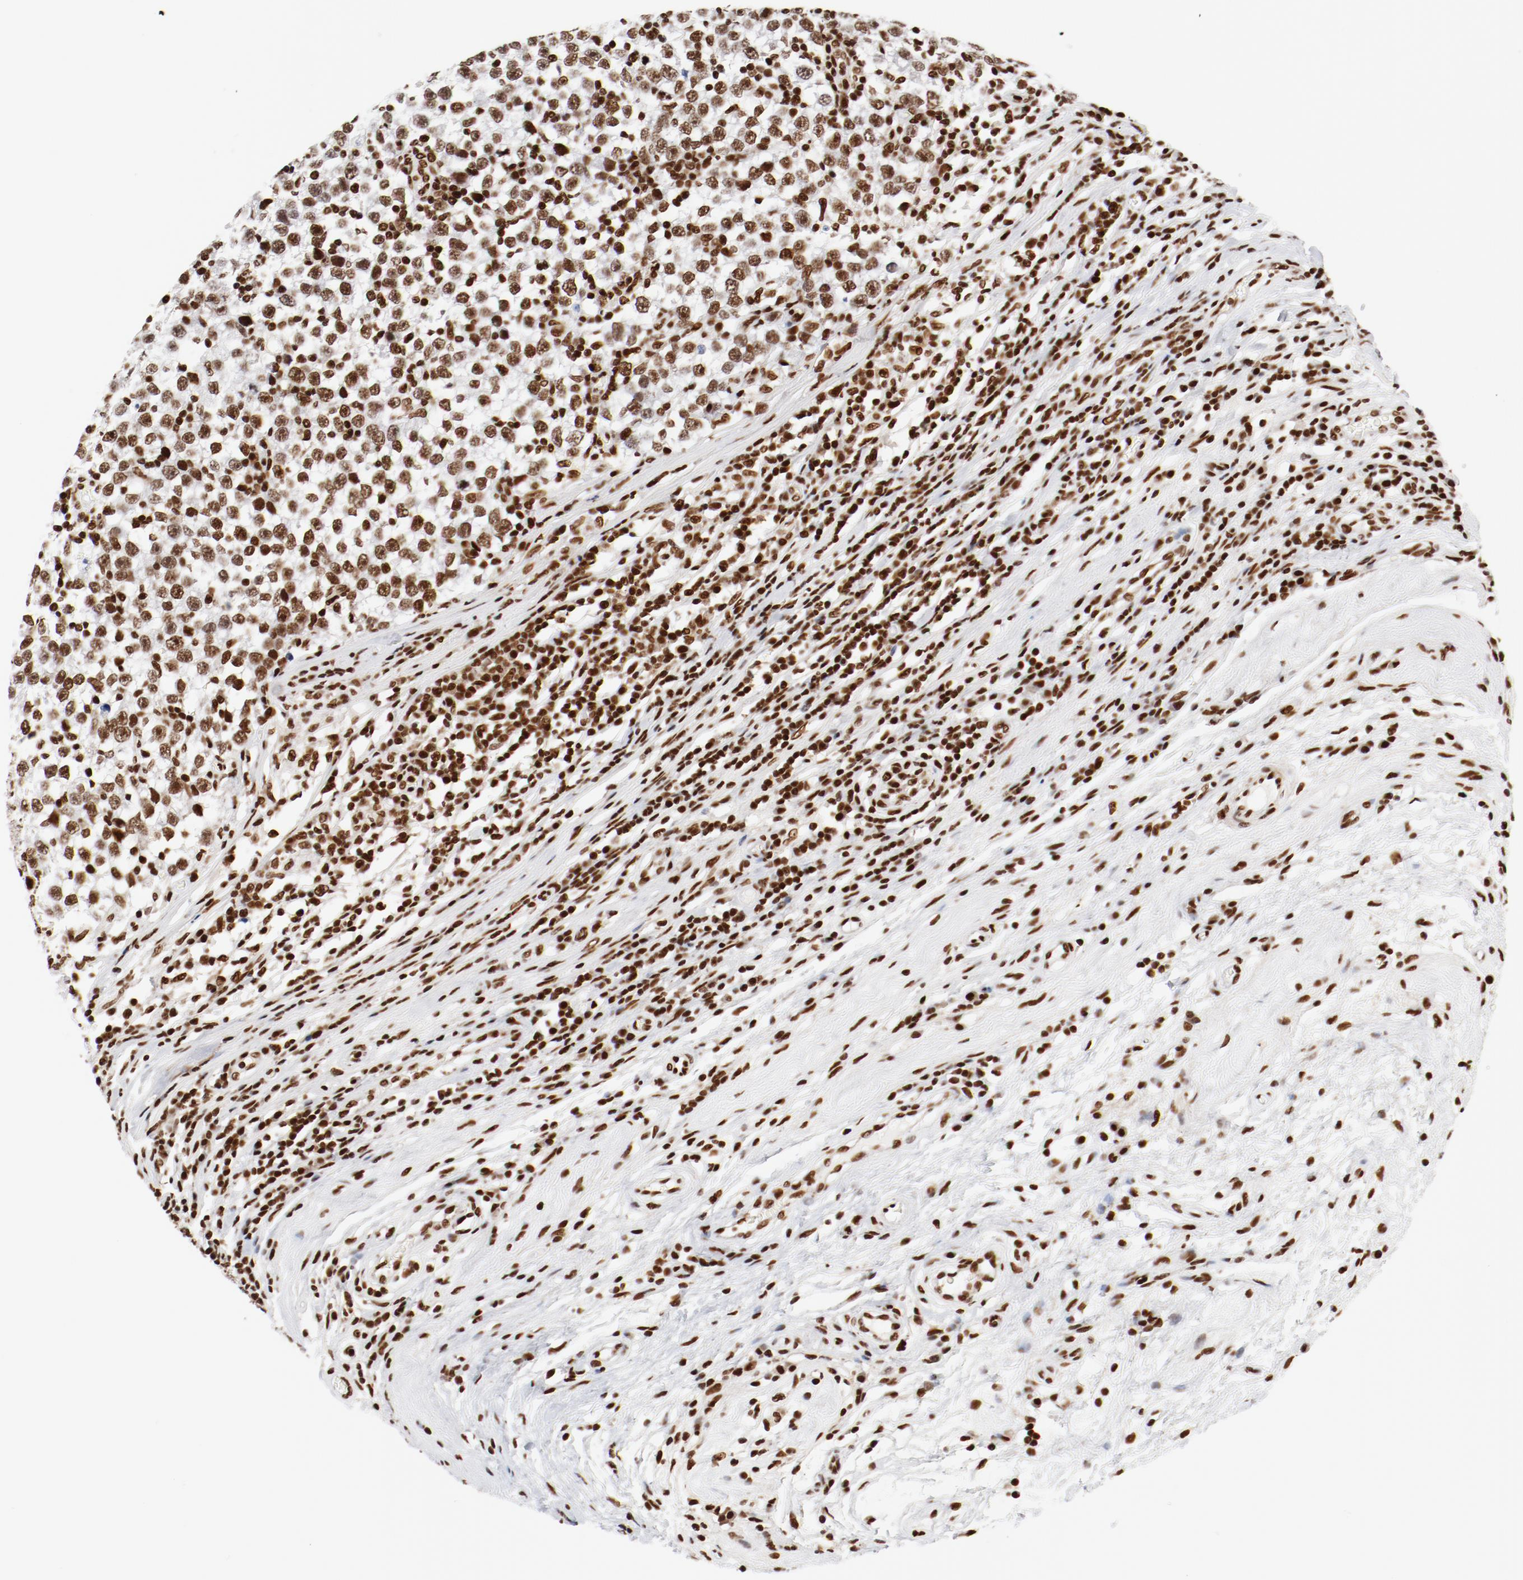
{"staining": {"intensity": "moderate", "quantity": ">75%", "location": "nuclear"}, "tissue": "testis cancer", "cell_type": "Tumor cells", "image_type": "cancer", "snomed": [{"axis": "morphology", "description": "Seminoma, NOS"}, {"axis": "topography", "description": "Testis"}], "caption": "Protein expression analysis of seminoma (testis) displays moderate nuclear expression in approximately >75% of tumor cells.", "gene": "CTBP1", "patient": {"sex": "male", "age": 43}}